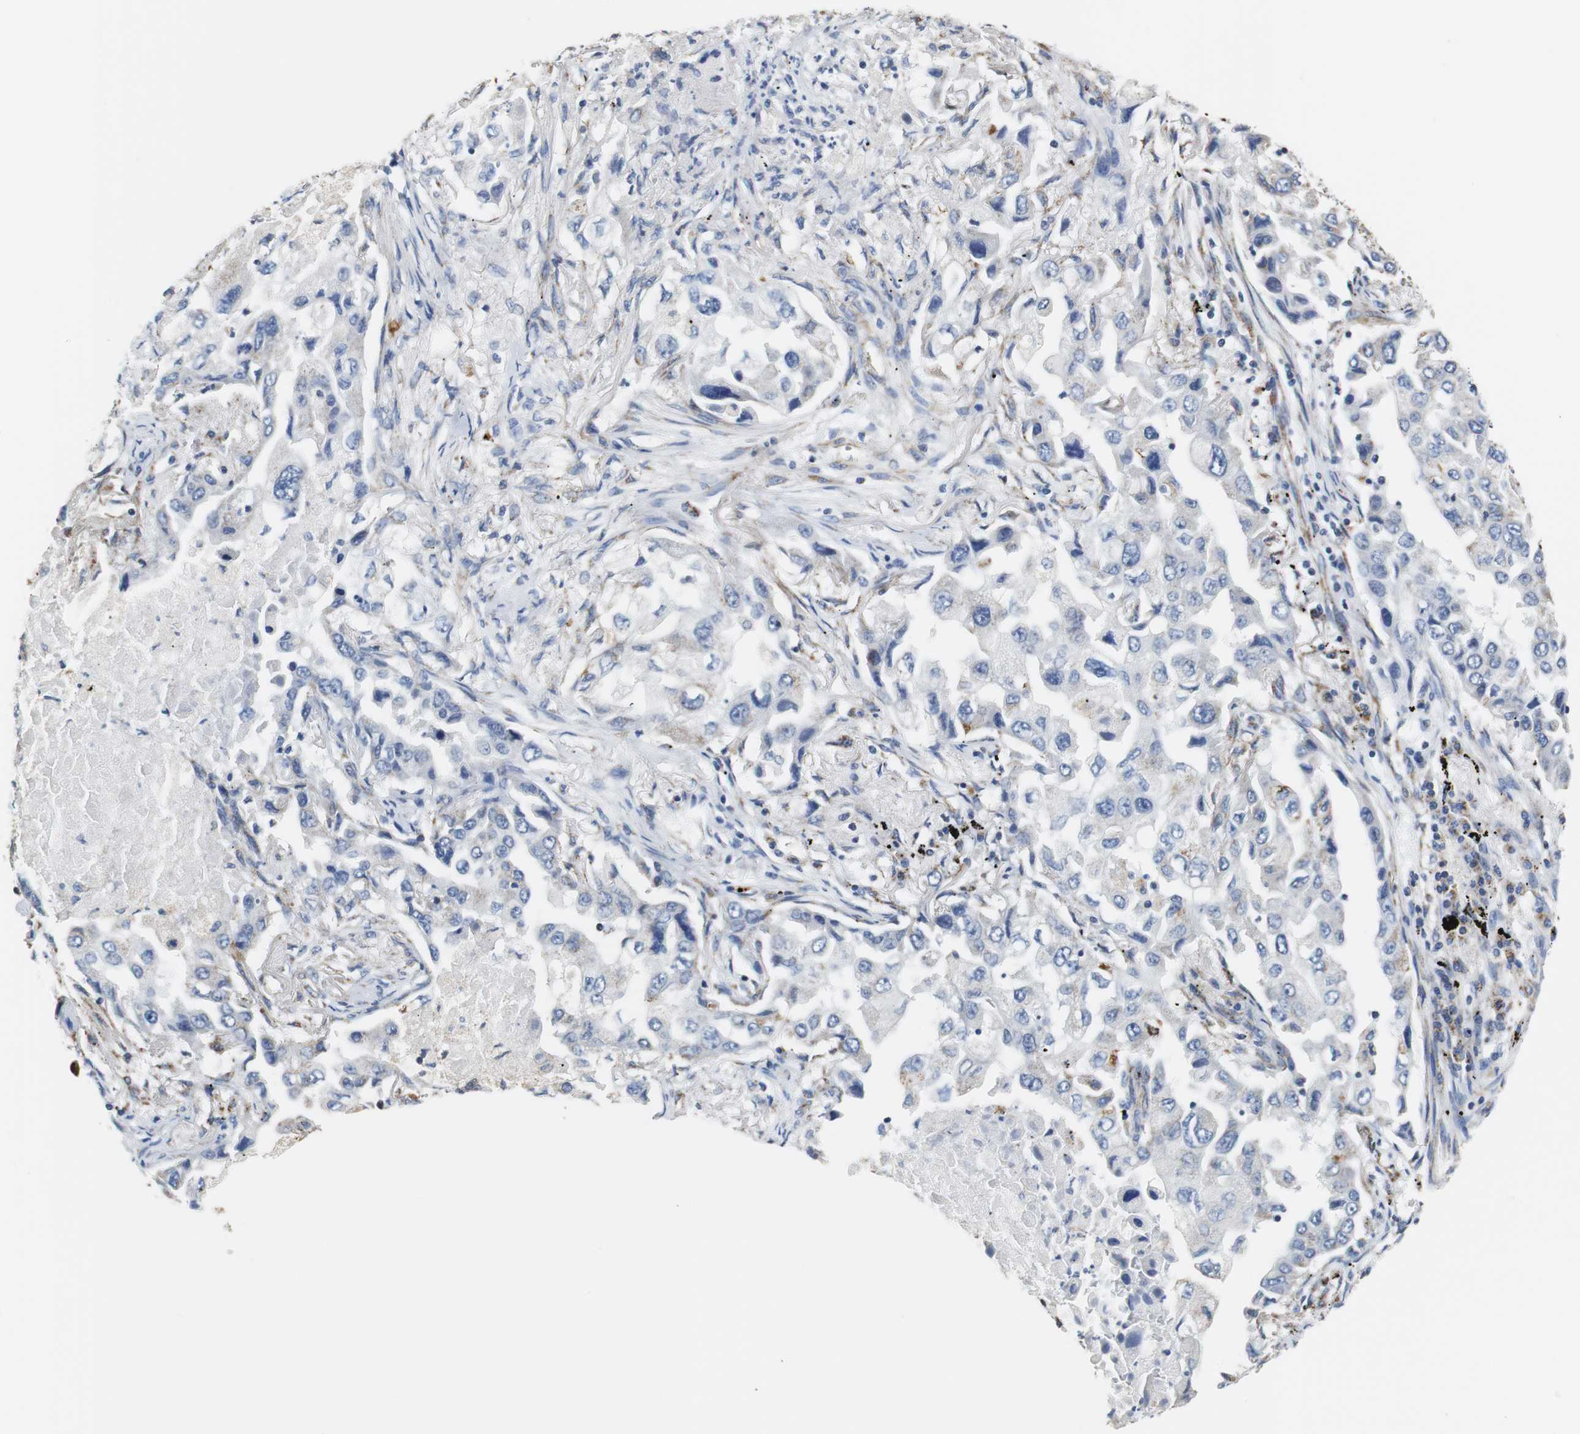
{"staining": {"intensity": "negative", "quantity": "none", "location": "none"}, "tissue": "lung cancer", "cell_type": "Tumor cells", "image_type": "cancer", "snomed": [{"axis": "morphology", "description": "Adenocarcinoma, NOS"}, {"axis": "topography", "description": "Lung"}], "caption": "Histopathology image shows no protein positivity in tumor cells of adenocarcinoma (lung) tissue.", "gene": "PCK1", "patient": {"sex": "female", "age": 65}}